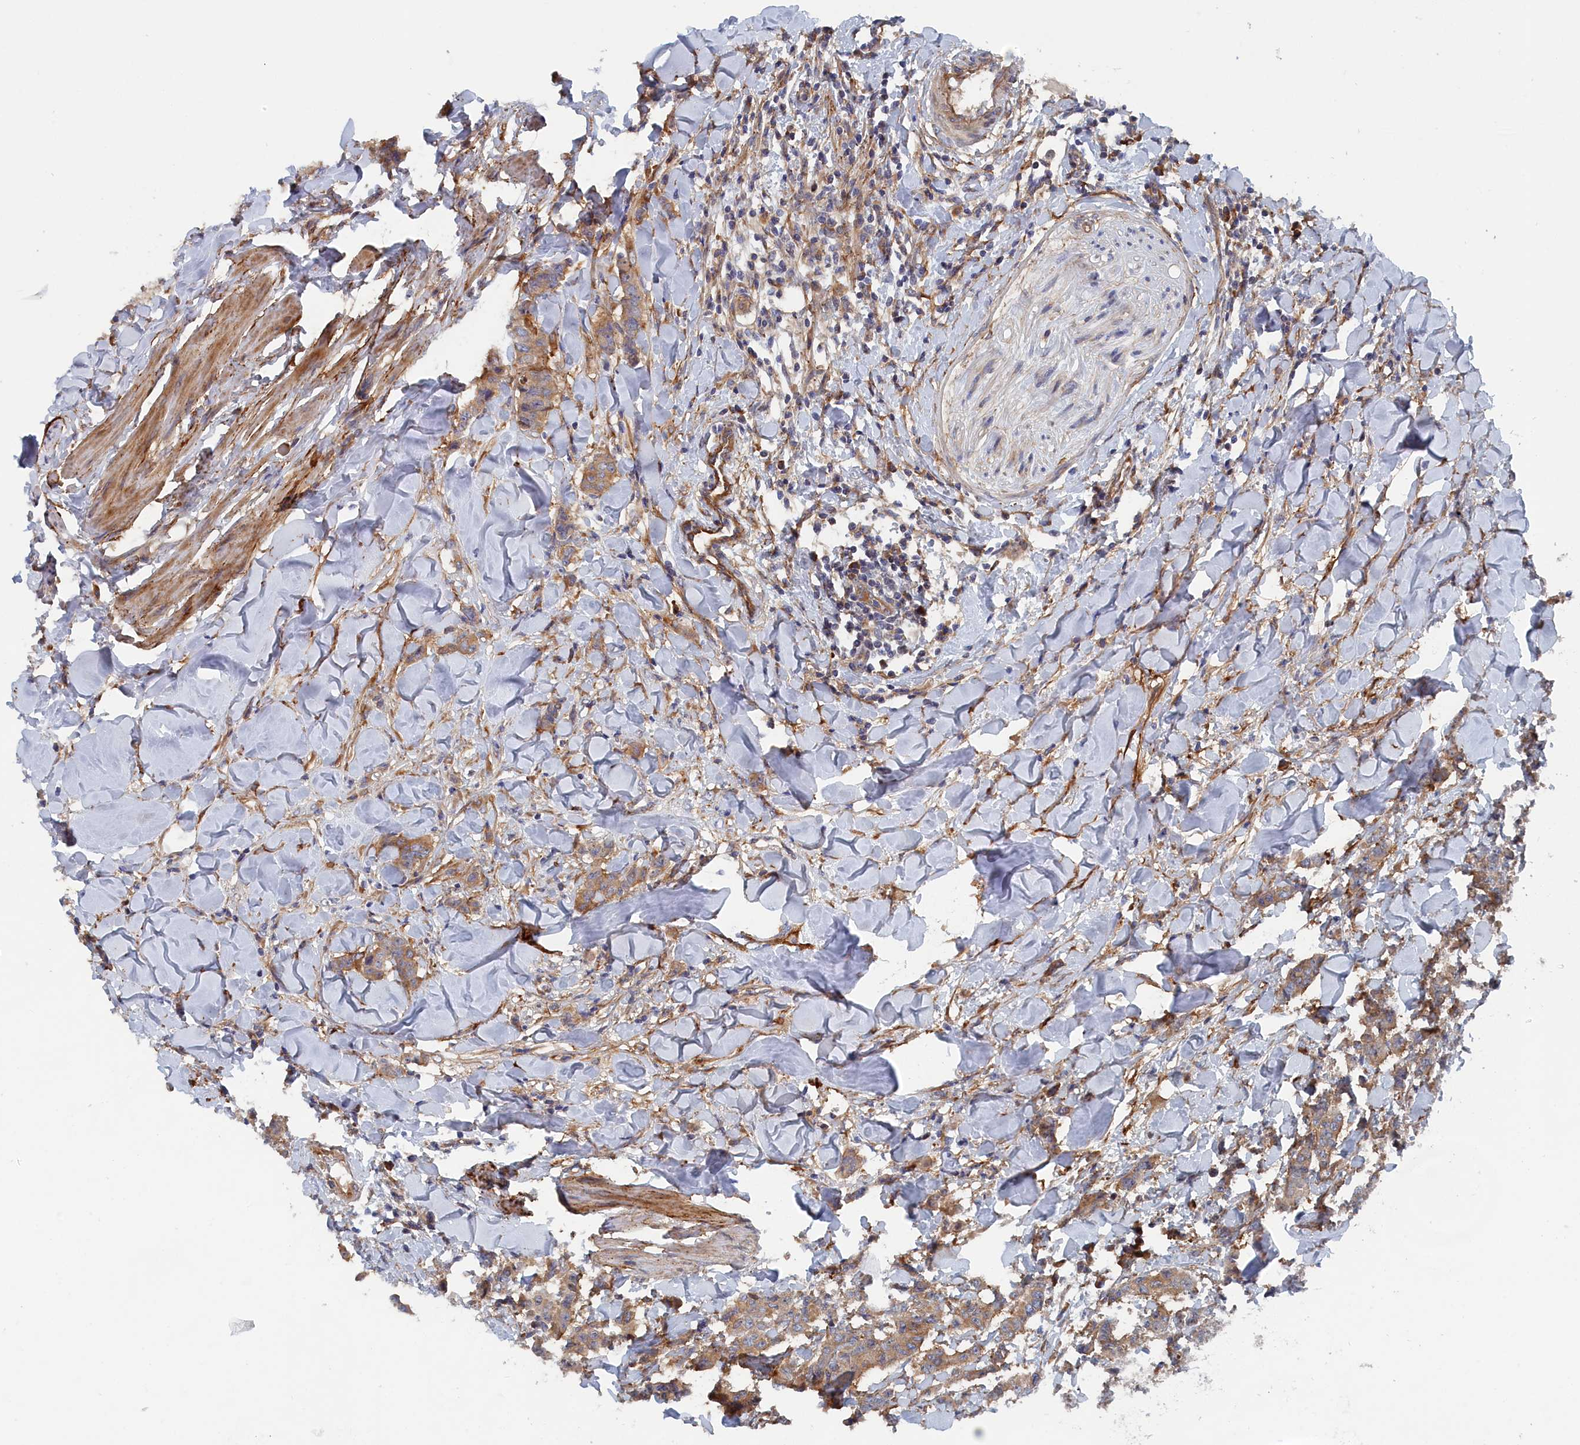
{"staining": {"intensity": "moderate", "quantity": ">75%", "location": "cytoplasmic/membranous"}, "tissue": "breast cancer", "cell_type": "Tumor cells", "image_type": "cancer", "snomed": [{"axis": "morphology", "description": "Duct carcinoma"}, {"axis": "topography", "description": "Breast"}], "caption": "Breast cancer was stained to show a protein in brown. There is medium levels of moderate cytoplasmic/membranous positivity in approximately >75% of tumor cells.", "gene": "TMEM196", "patient": {"sex": "female", "age": 40}}